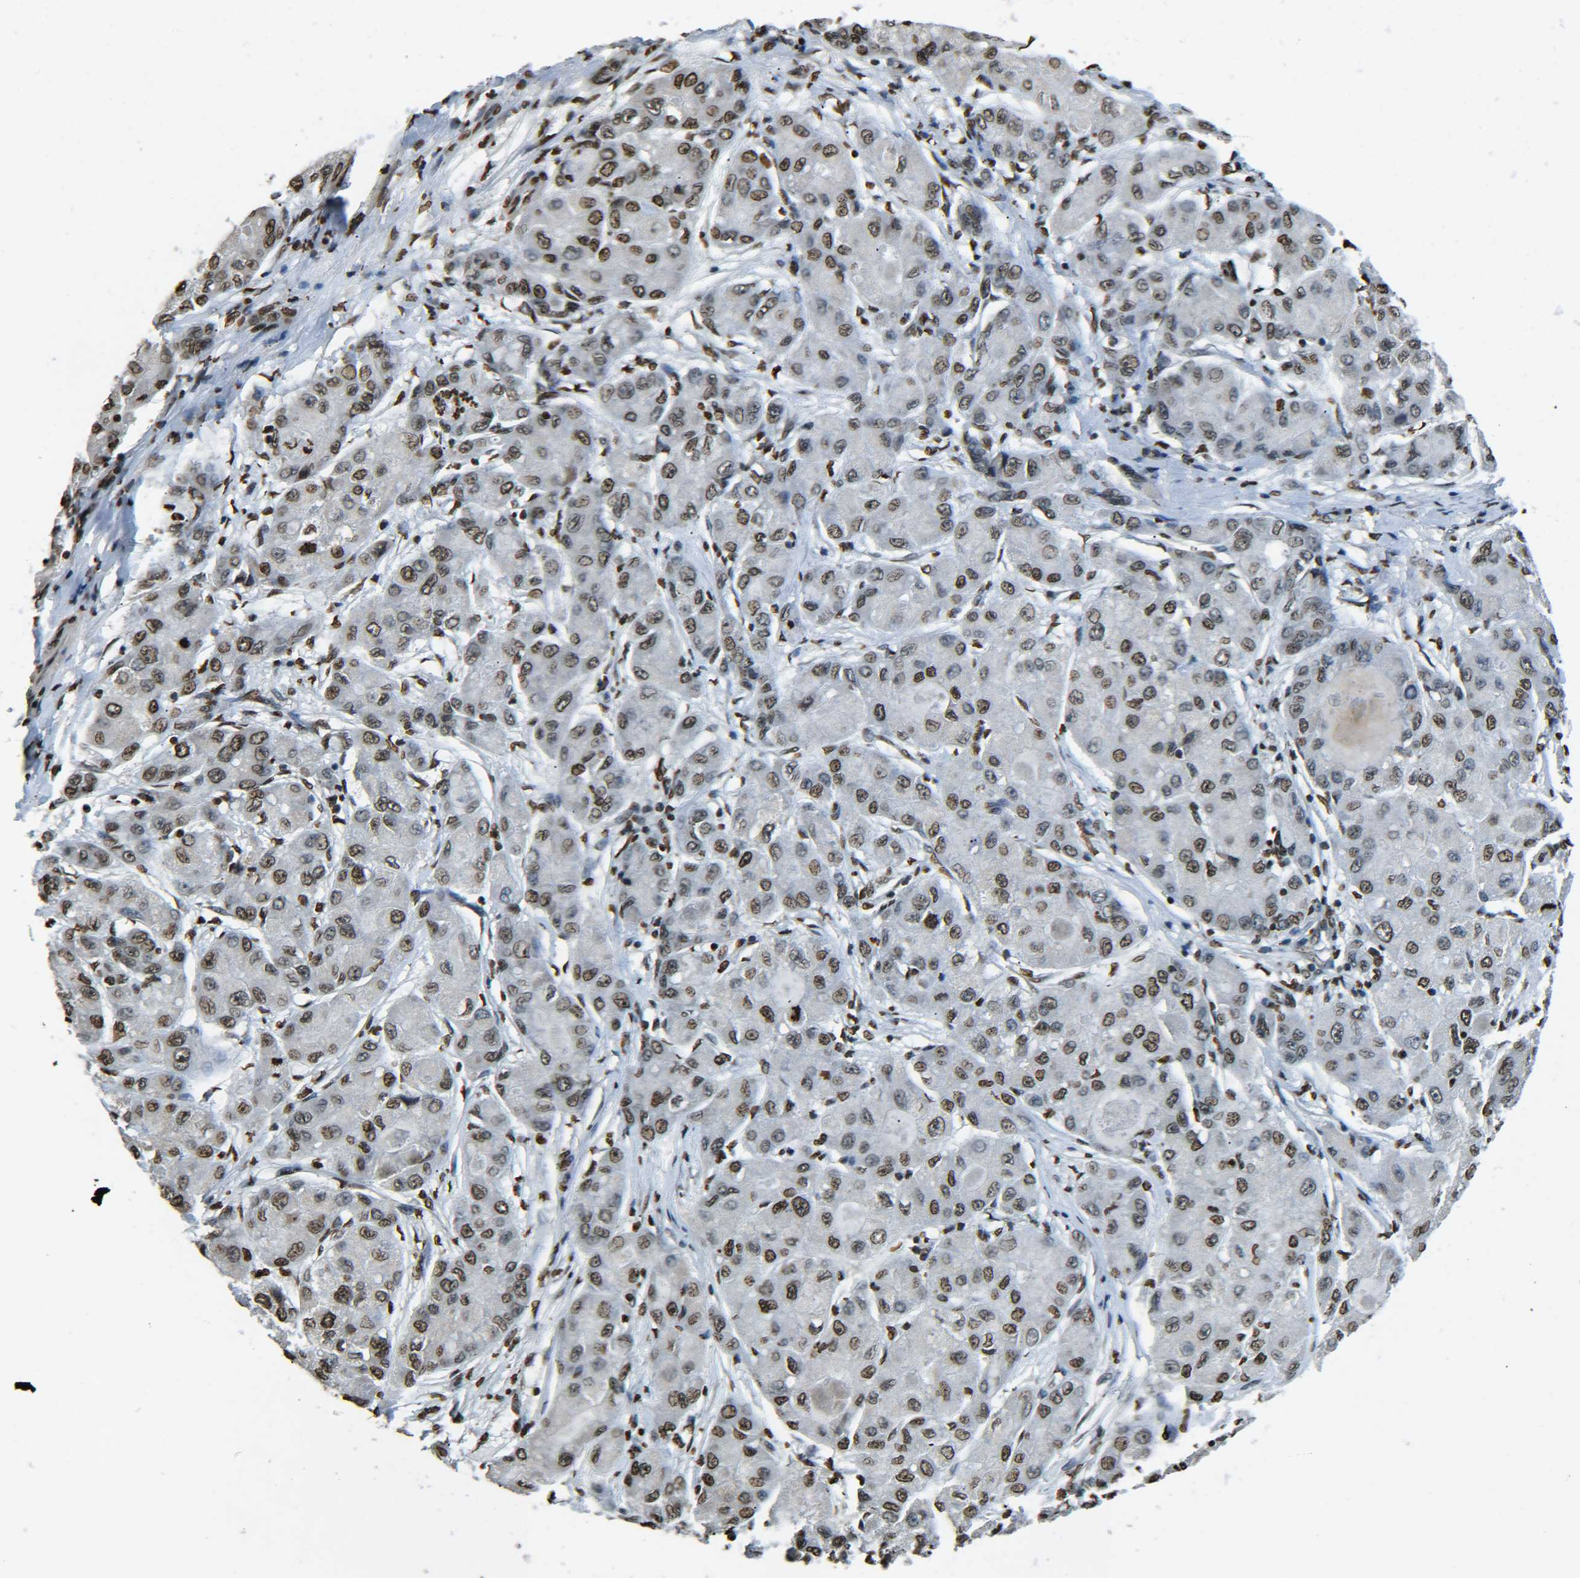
{"staining": {"intensity": "moderate", "quantity": ">75%", "location": "nuclear"}, "tissue": "liver cancer", "cell_type": "Tumor cells", "image_type": "cancer", "snomed": [{"axis": "morphology", "description": "Carcinoma, Hepatocellular, NOS"}, {"axis": "topography", "description": "Liver"}], "caption": "Moderate nuclear positivity for a protein is seen in approximately >75% of tumor cells of liver hepatocellular carcinoma using IHC.", "gene": "H4C16", "patient": {"sex": "male", "age": 80}}